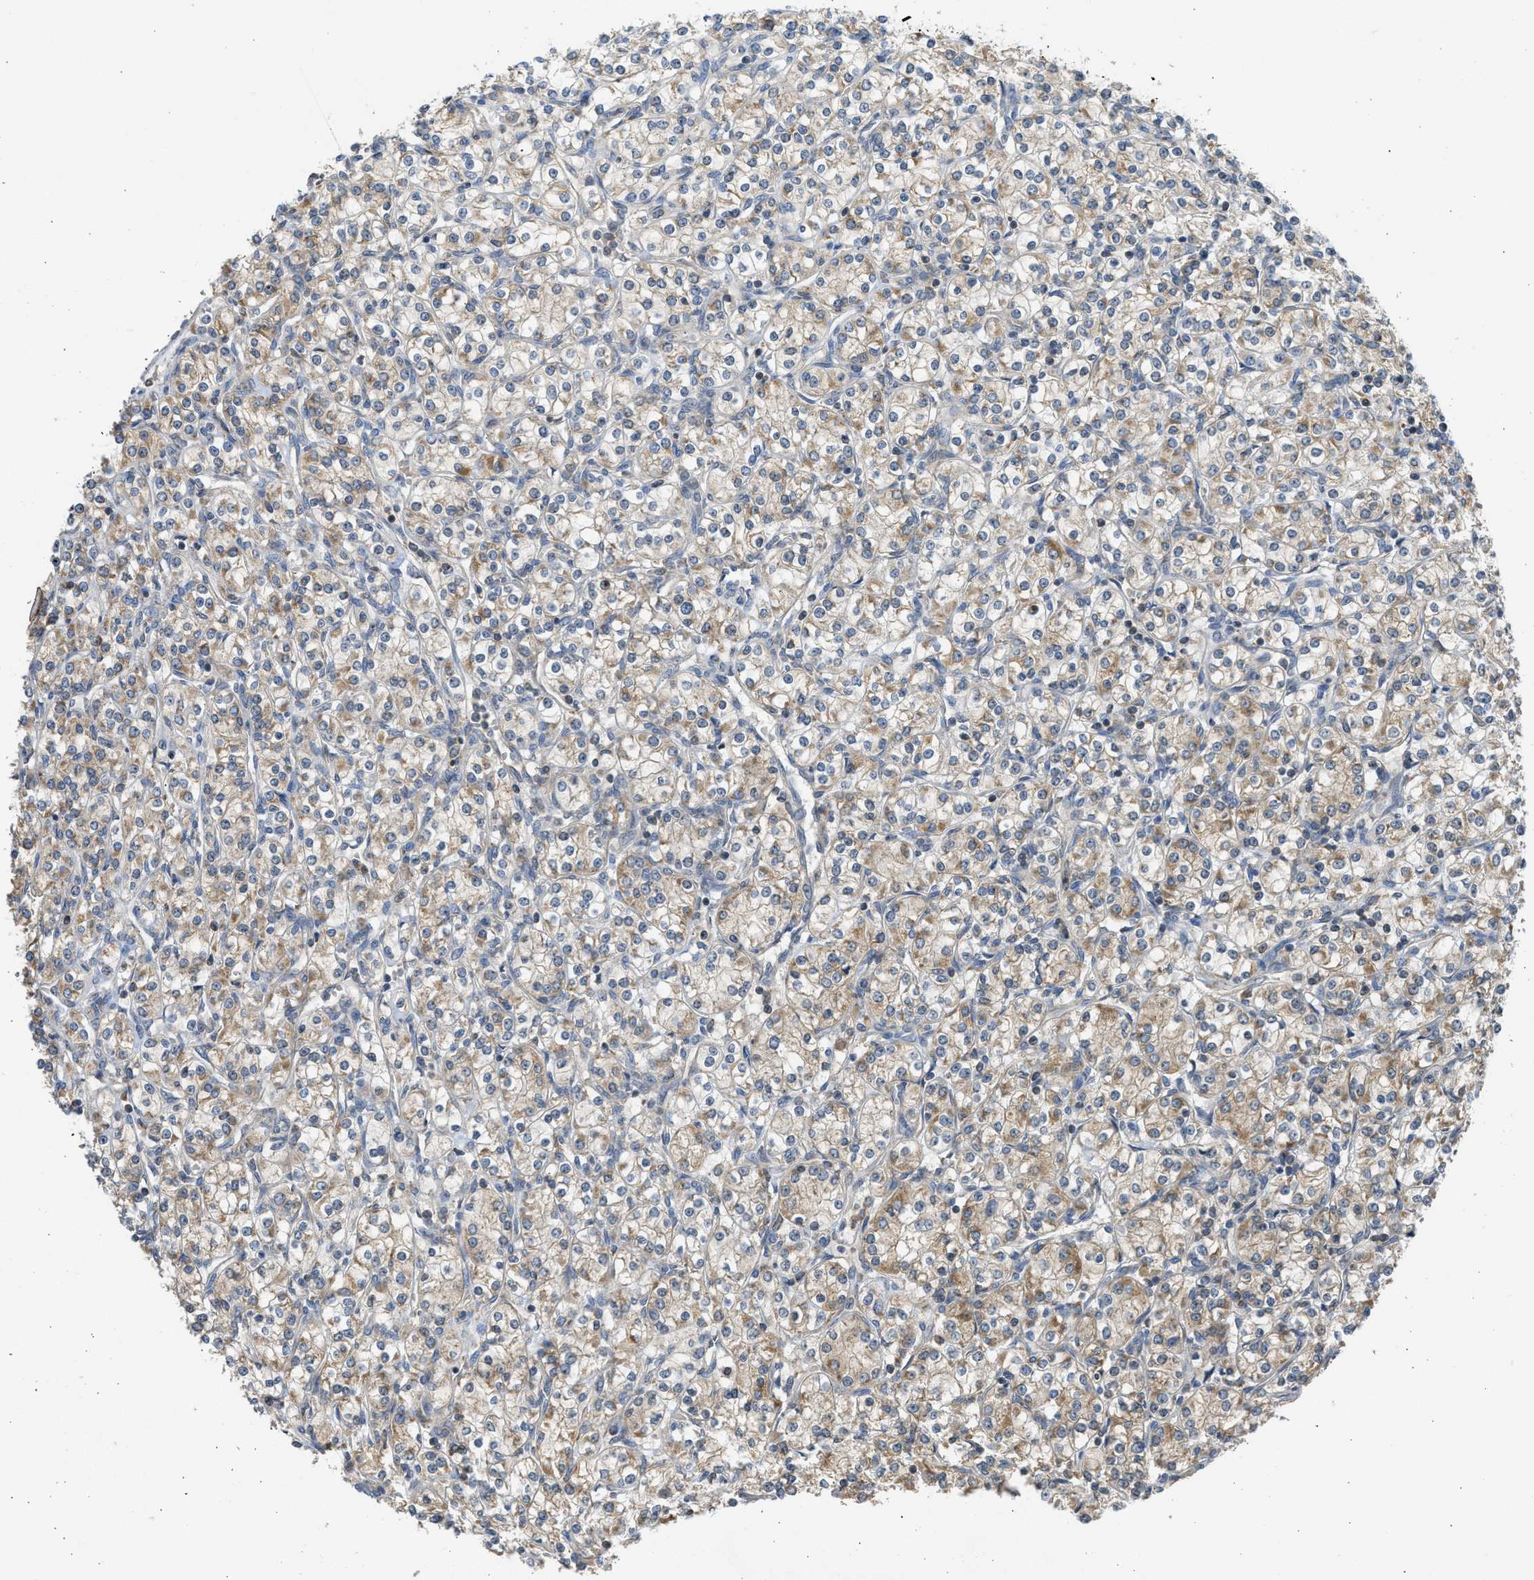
{"staining": {"intensity": "moderate", "quantity": ">75%", "location": "cytoplasmic/membranous"}, "tissue": "renal cancer", "cell_type": "Tumor cells", "image_type": "cancer", "snomed": [{"axis": "morphology", "description": "Adenocarcinoma, NOS"}, {"axis": "topography", "description": "Kidney"}], "caption": "A high-resolution photomicrograph shows immunohistochemistry staining of renal adenocarcinoma, which exhibits moderate cytoplasmic/membranous staining in about >75% of tumor cells.", "gene": "CYP1A1", "patient": {"sex": "male", "age": 77}}